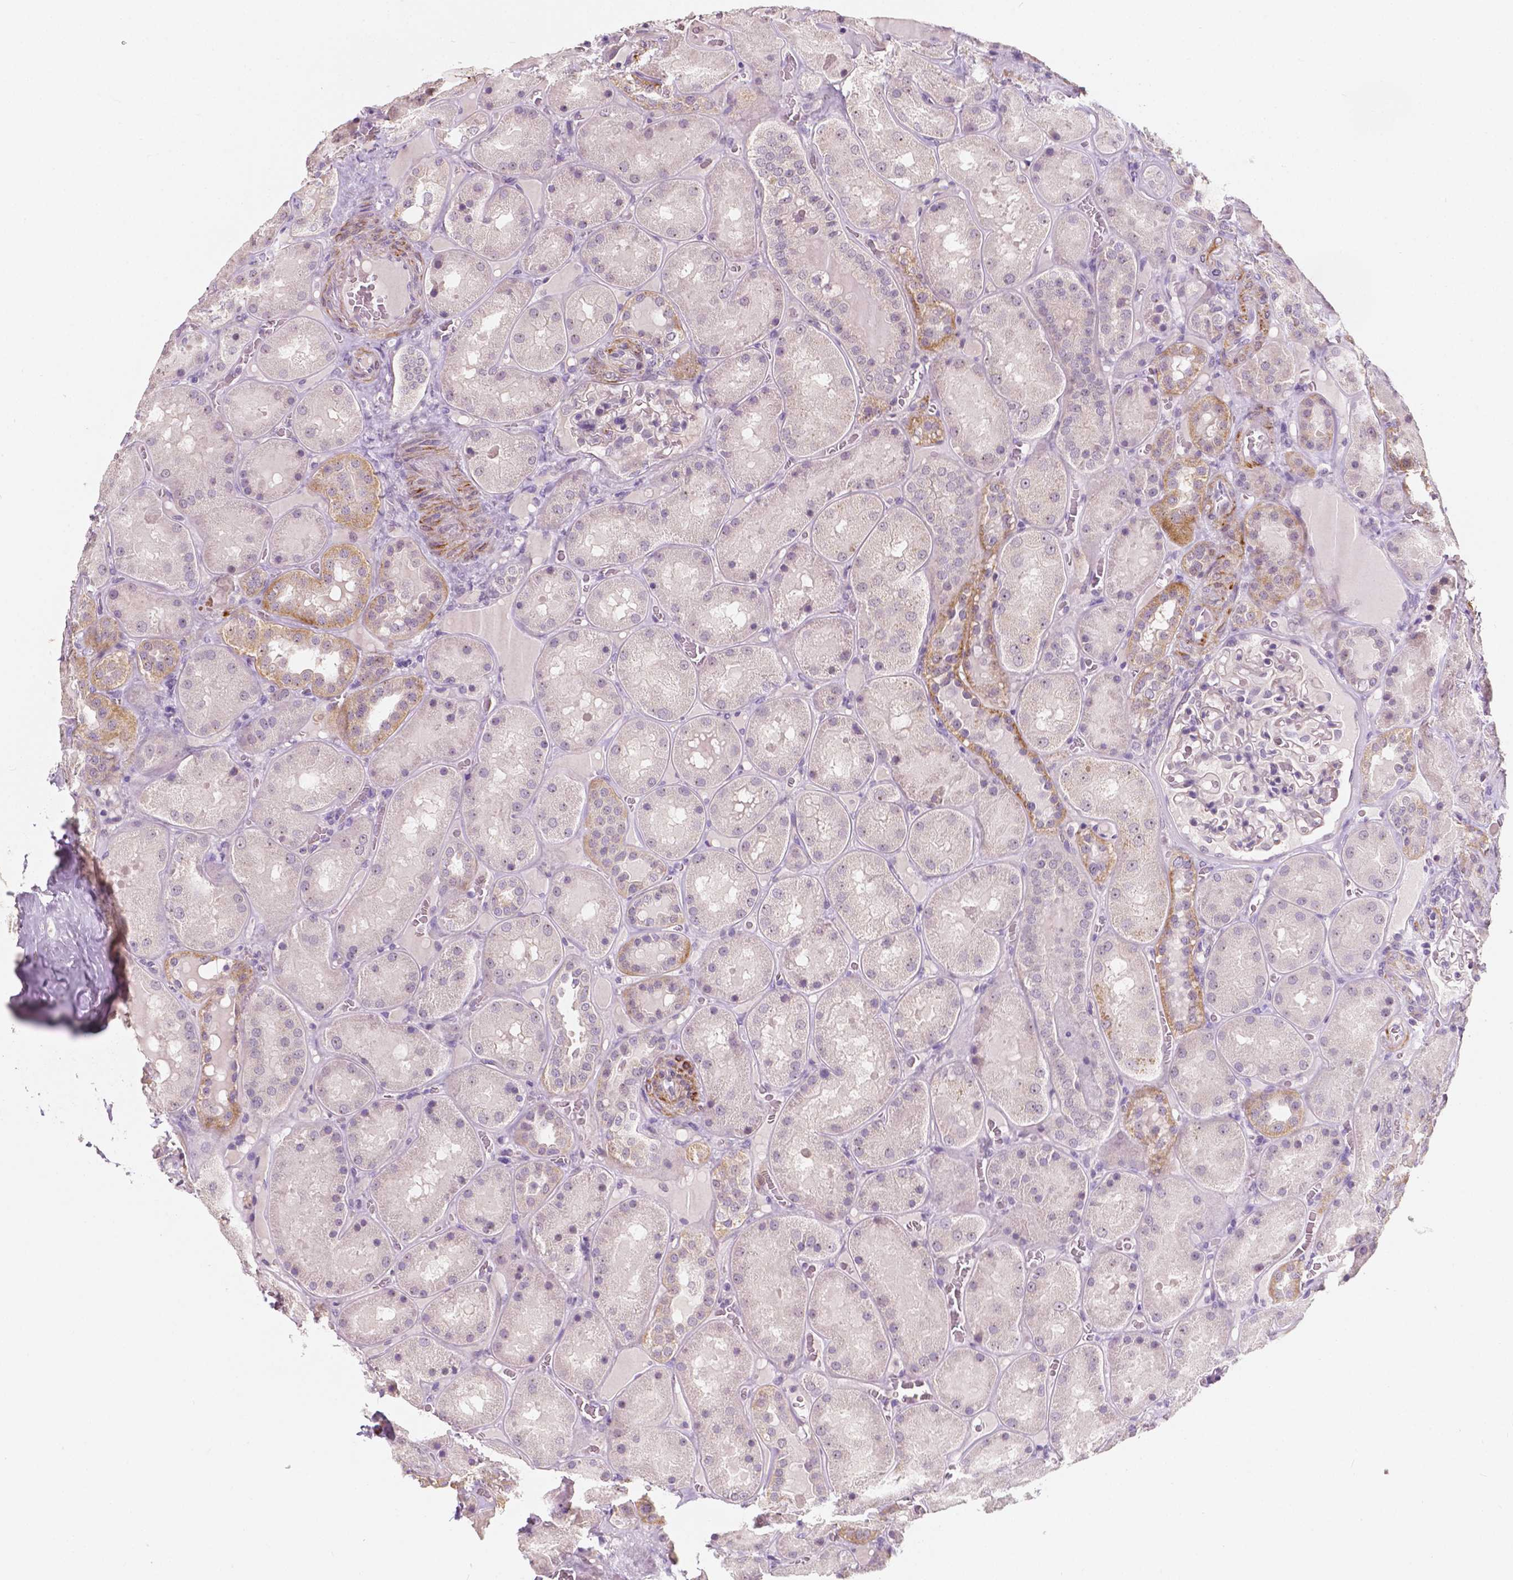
{"staining": {"intensity": "negative", "quantity": "none", "location": "none"}, "tissue": "kidney", "cell_type": "Cells in glomeruli", "image_type": "normal", "snomed": [{"axis": "morphology", "description": "Normal tissue, NOS"}, {"axis": "topography", "description": "Kidney"}], "caption": "IHC photomicrograph of normal kidney: human kidney stained with DAB displays no significant protein expression in cells in glomeruli.", "gene": "SIRT2", "patient": {"sex": "male", "age": 73}}